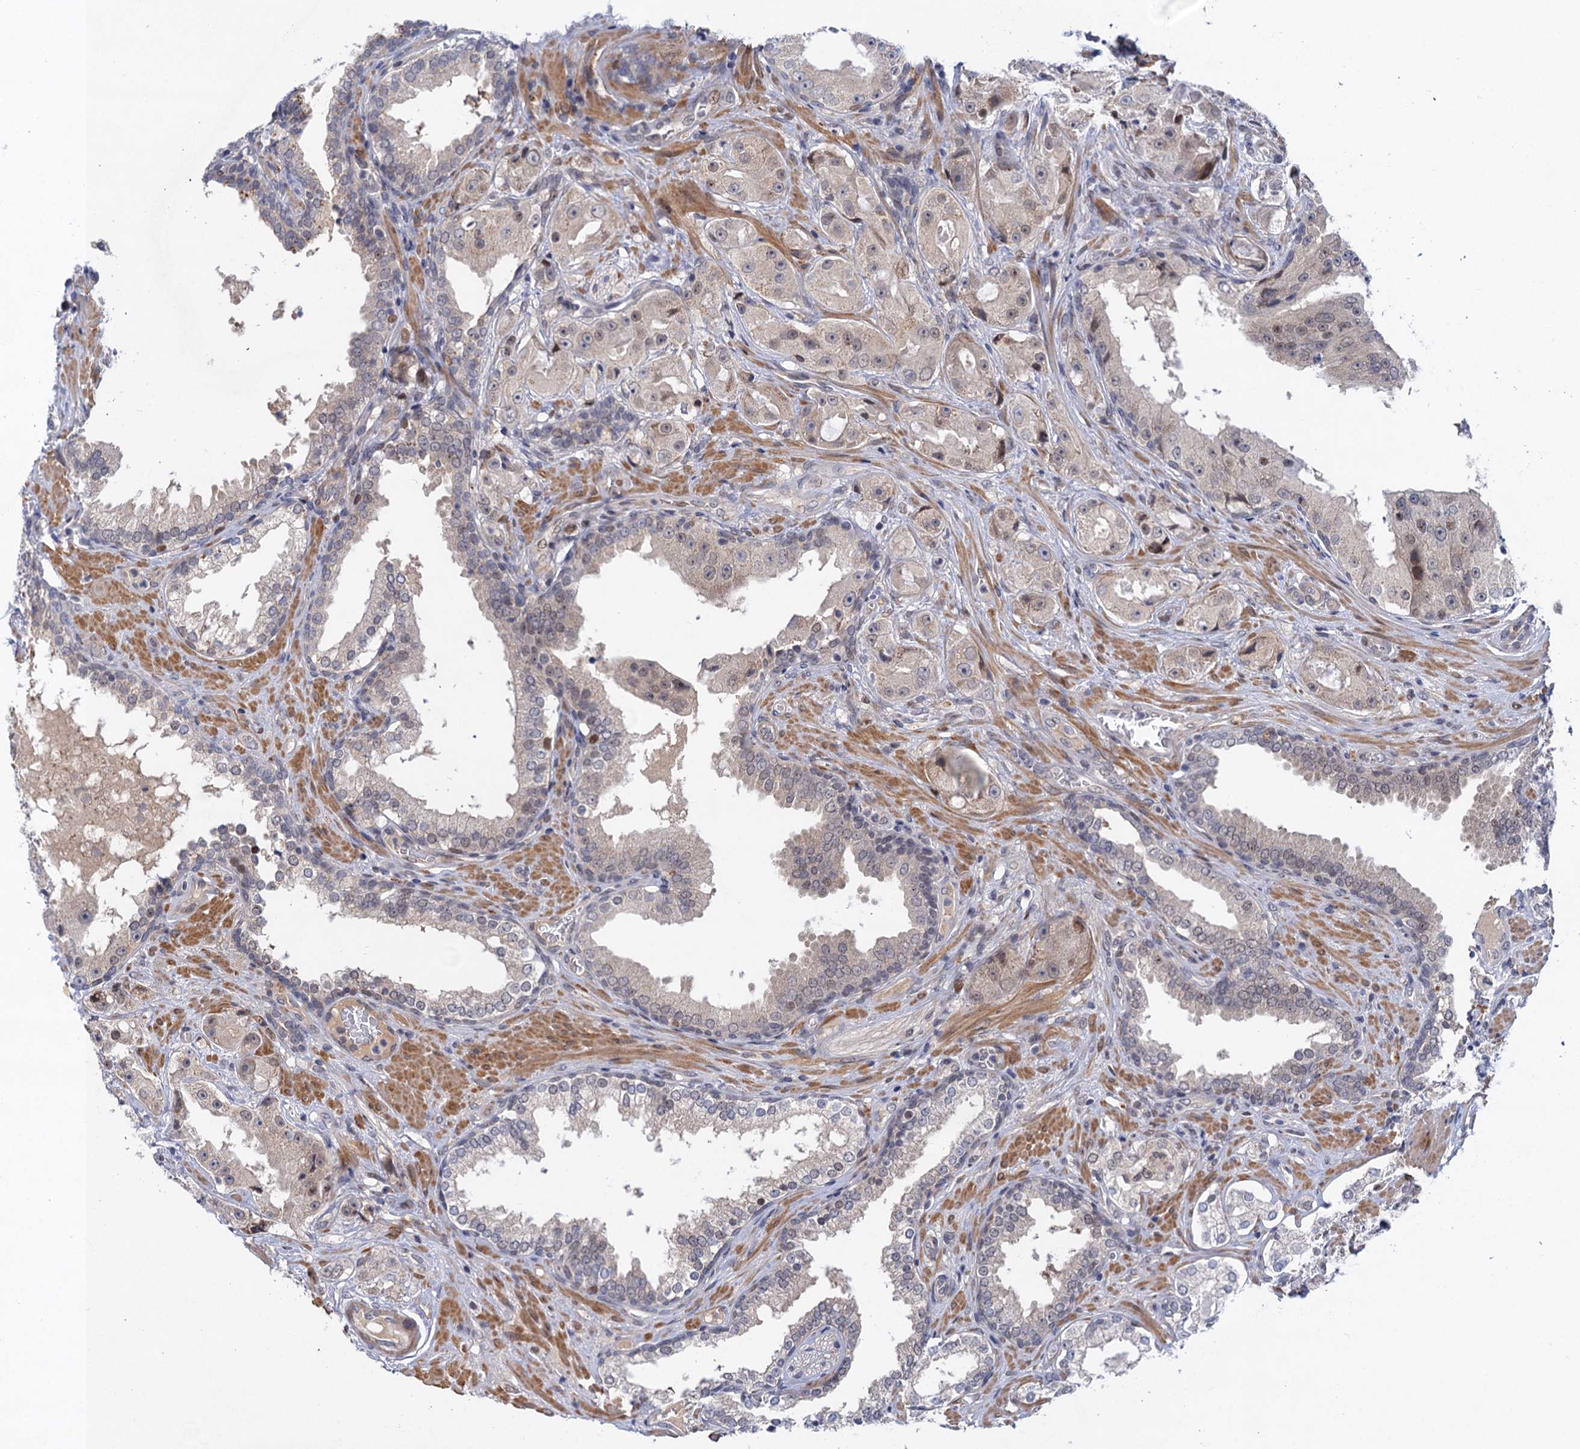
{"staining": {"intensity": "negative", "quantity": "none", "location": "none"}, "tissue": "prostate cancer", "cell_type": "Tumor cells", "image_type": "cancer", "snomed": [{"axis": "morphology", "description": "Adenocarcinoma, High grade"}, {"axis": "topography", "description": "Prostate"}], "caption": "Prostate cancer (high-grade adenocarcinoma) was stained to show a protein in brown. There is no significant staining in tumor cells.", "gene": "NEK8", "patient": {"sex": "male", "age": 73}}